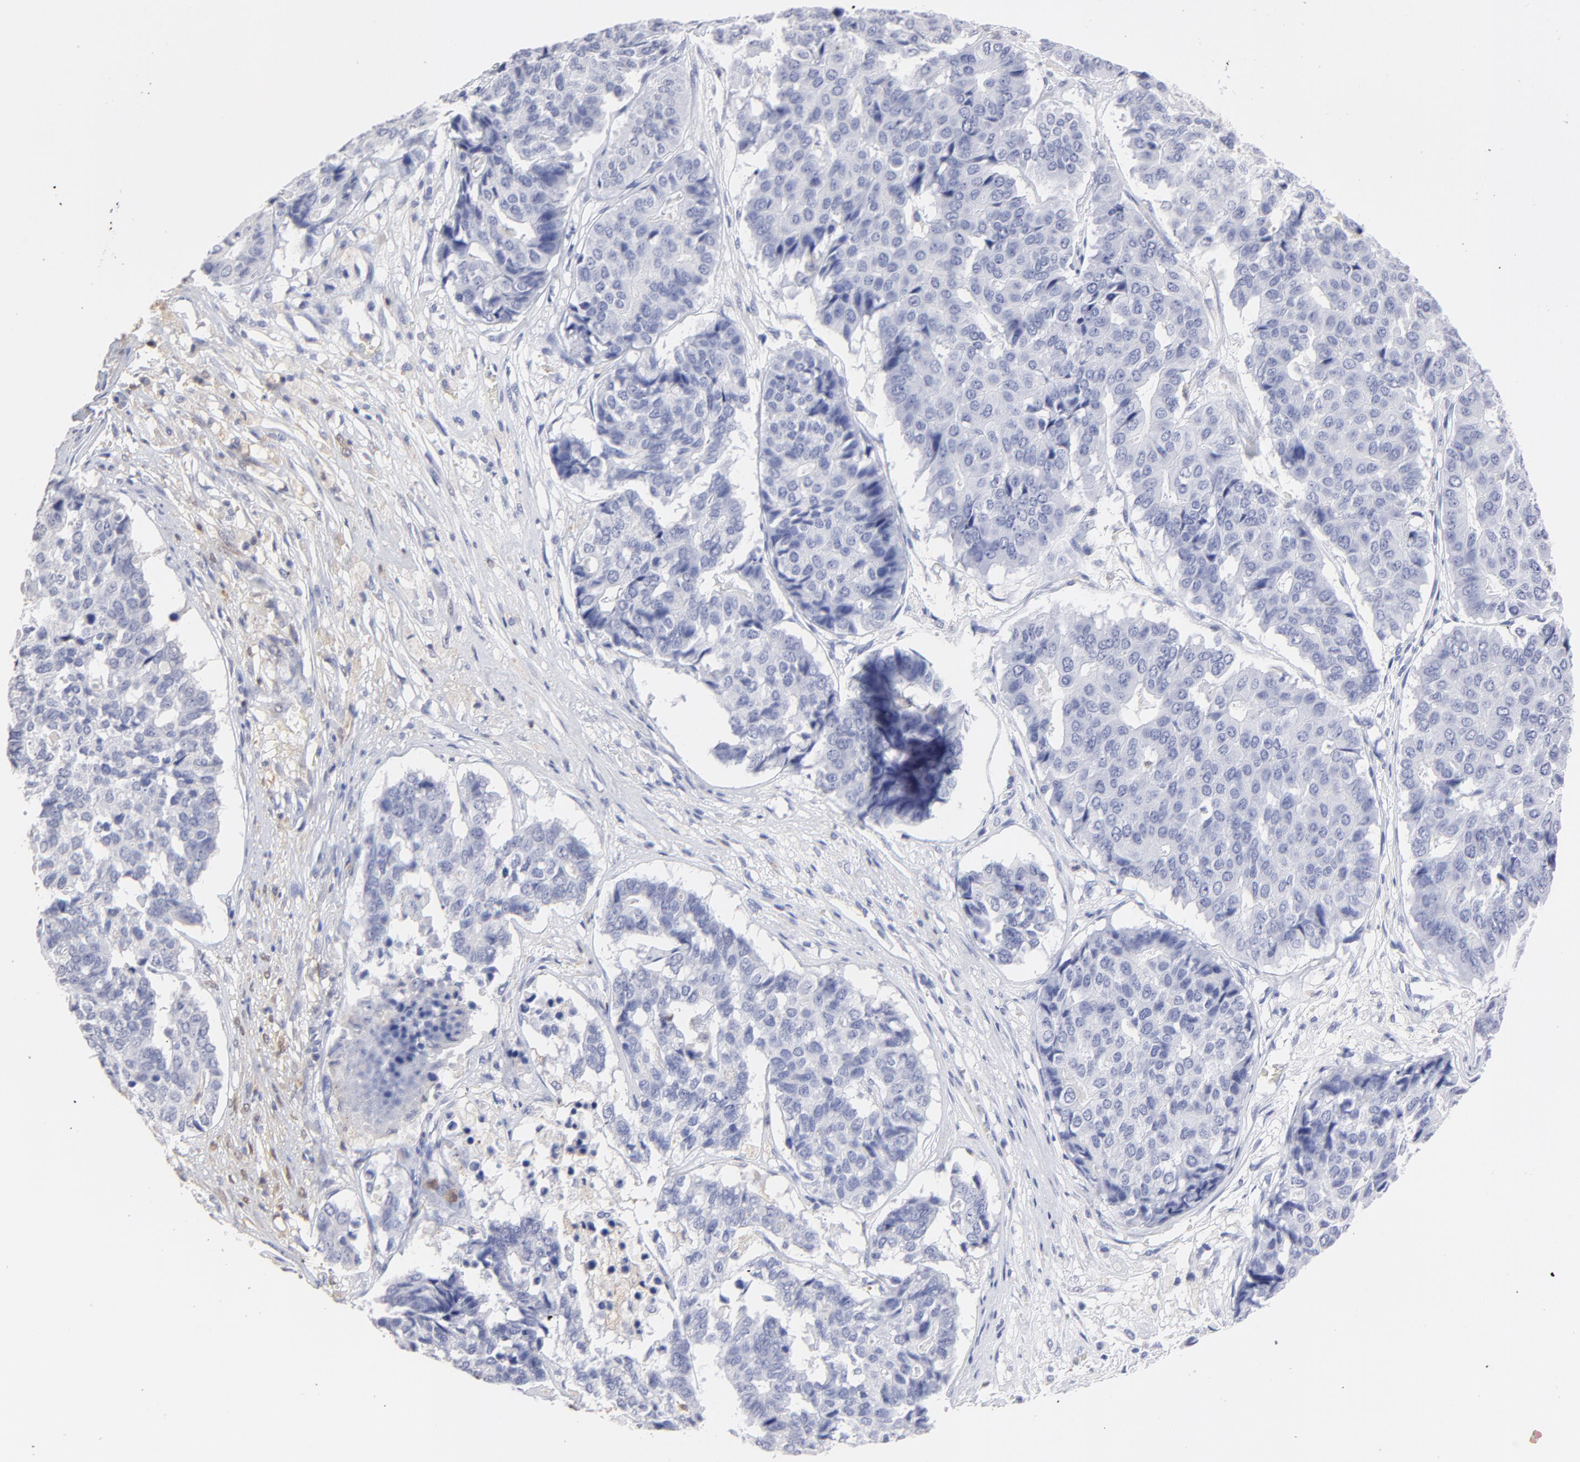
{"staining": {"intensity": "negative", "quantity": "none", "location": "none"}, "tissue": "pancreatic cancer", "cell_type": "Tumor cells", "image_type": "cancer", "snomed": [{"axis": "morphology", "description": "Adenocarcinoma, NOS"}, {"axis": "topography", "description": "Pancreas"}], "caption": "Histopathology image shows no protein positivity in tumor cells of pancreatic cancer tissue.", "gene": "SMARCA1", "patient": {"sex": "male", "age": 50}}